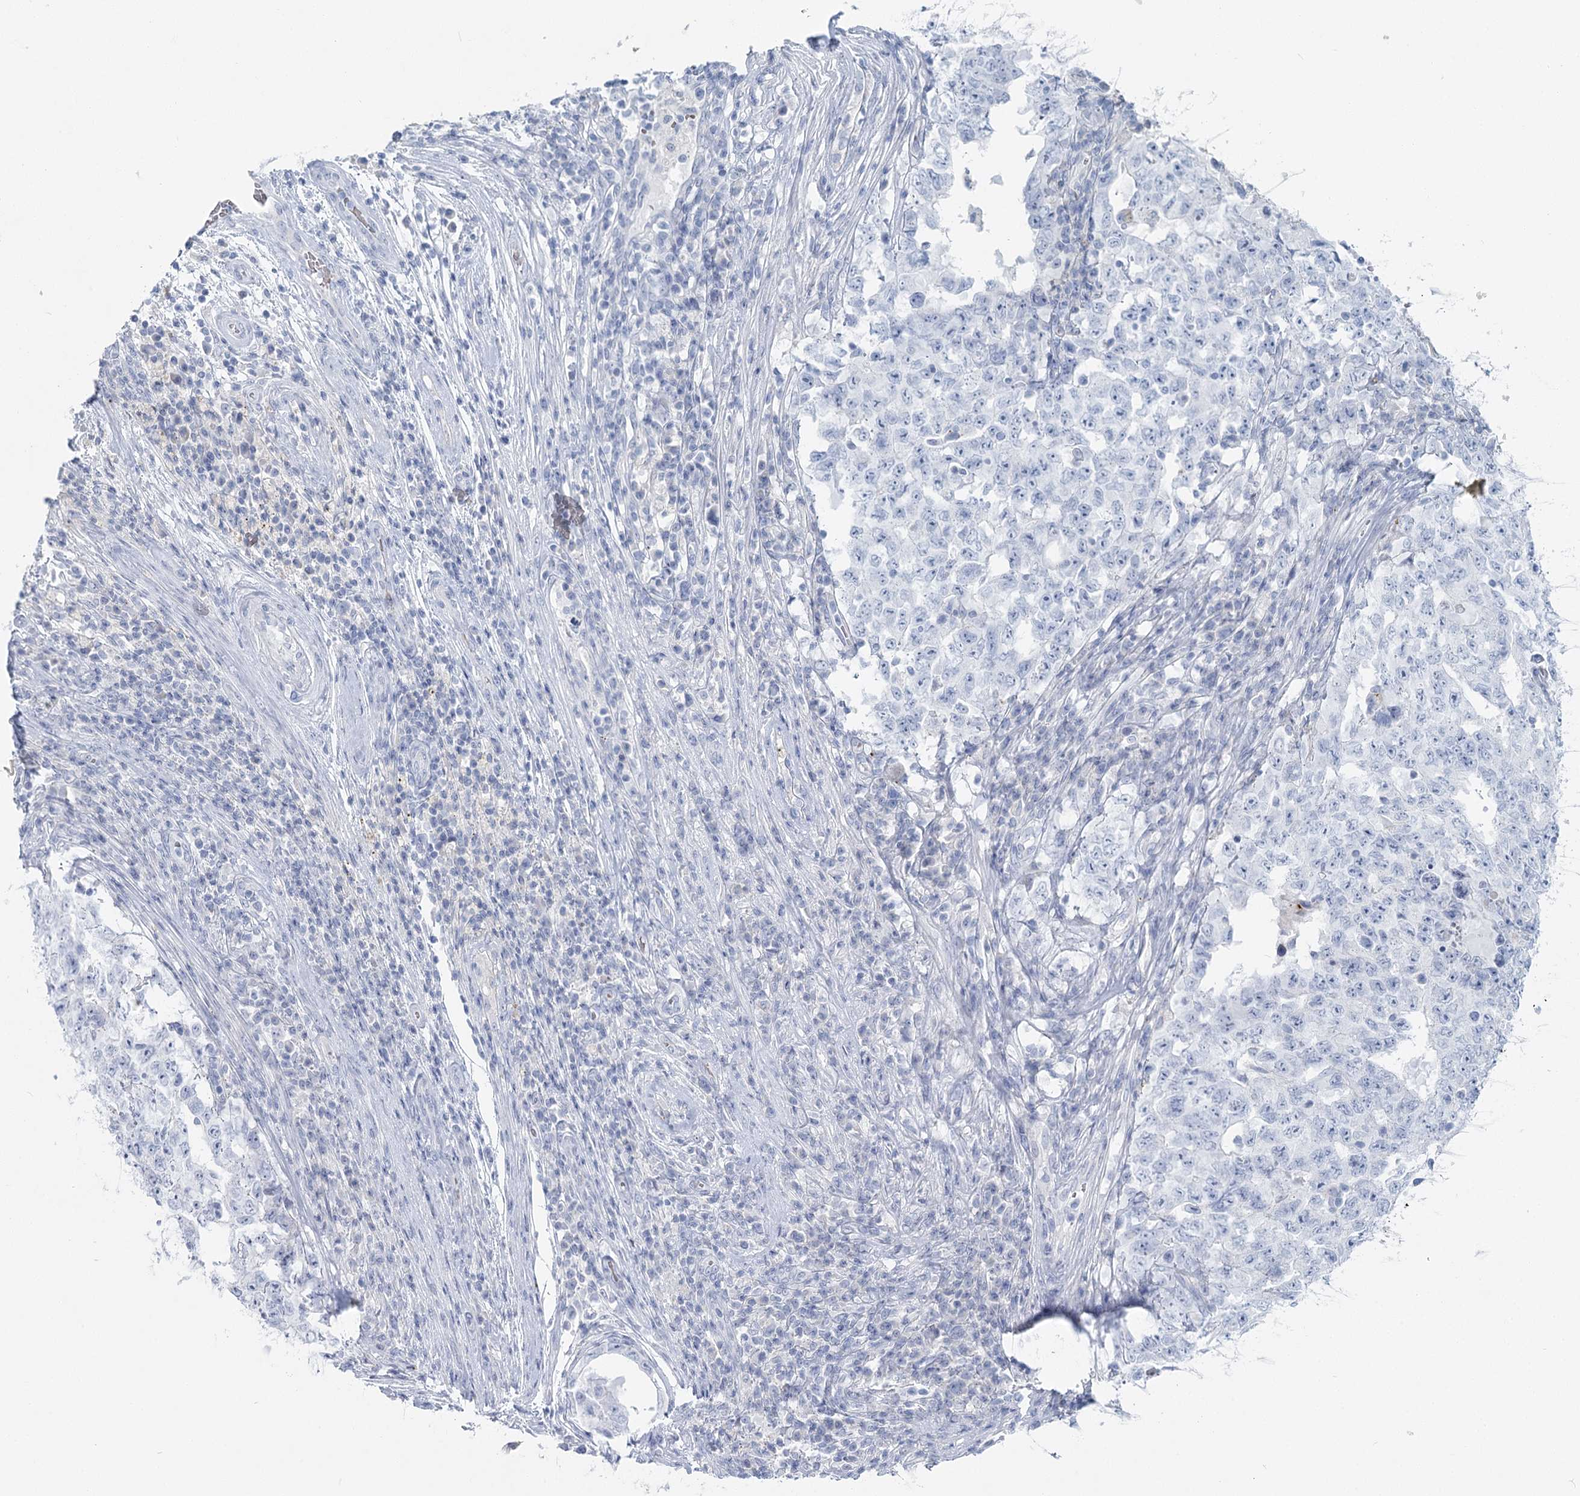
{"staining": {"intensity": "negative", "quantity": "none", "location": "none"}, "tissue": "testis cancer", "cell_type": "Tumor cells", "image_type": "cancer", "snomed": [{"axis": "morphology", "description": "Carcinoma, Embryonal, NOS"}, {"axis": "topography", "description": "Testis"}], "caption": "Human testis cancer stained for a protein using immunohistochemistry (IHC) displays no expression in tumor cells.", "gene": "IFIT5", "patient": {"sex": "male", "age": 26}}